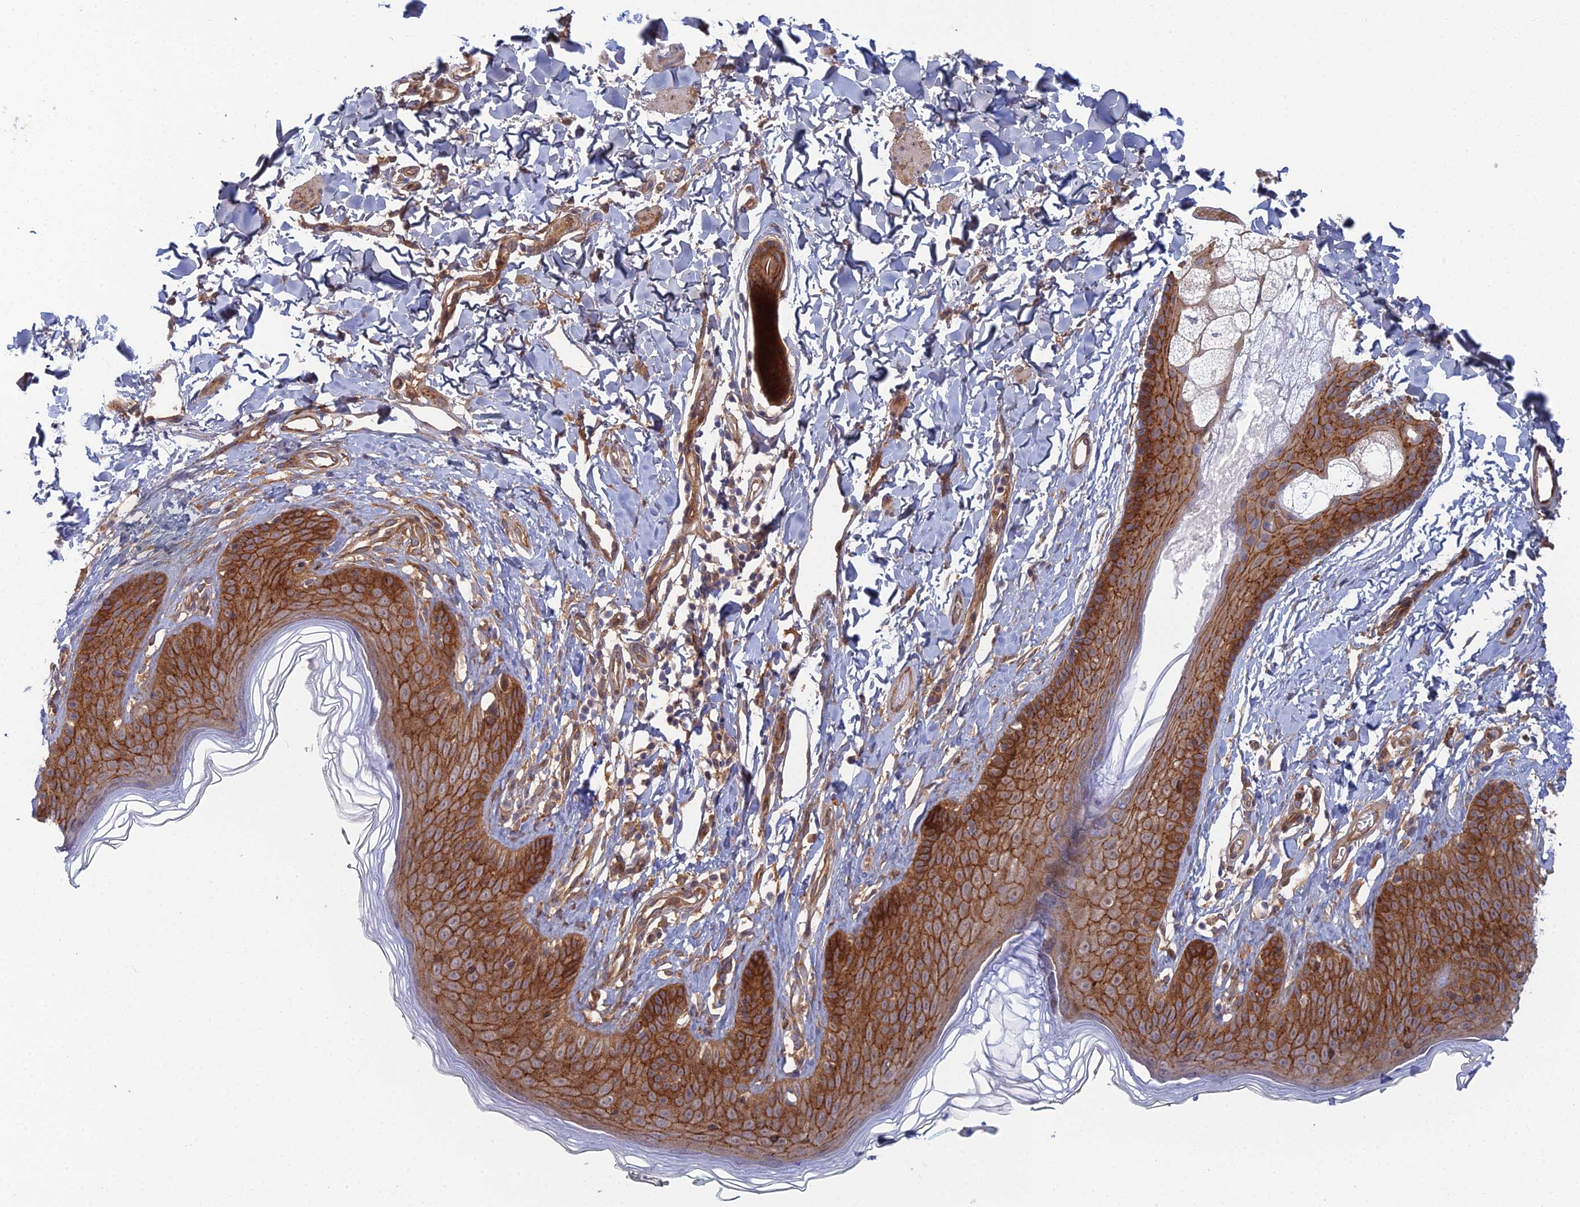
{"staining": {"intensity": "strong", "quantity": ">75%", "location": "cytoplasmic/membranous"}, "tissue": "skin", "cell_type": "Epidermal cells", "image_type": "normal", "snomed": [{"axis": "morphology", "description": "Normal tissue, NOS"}, {"axis": "morphology", "description": "Squamous cell carcinoma, NOS"}, {"axis": "topography", "description": "Vulva"}], "caption": "Immunohistochemistry (IHC) of benign skin demonstrates high levels of strong cytoplasmic/membranous staining in about >75% of epidermal cells. (DAB = brown stain, brightfield microscopy at high magnification).", "gene": "ABHD1", "patient": {"sex": "female", "age": 85}}